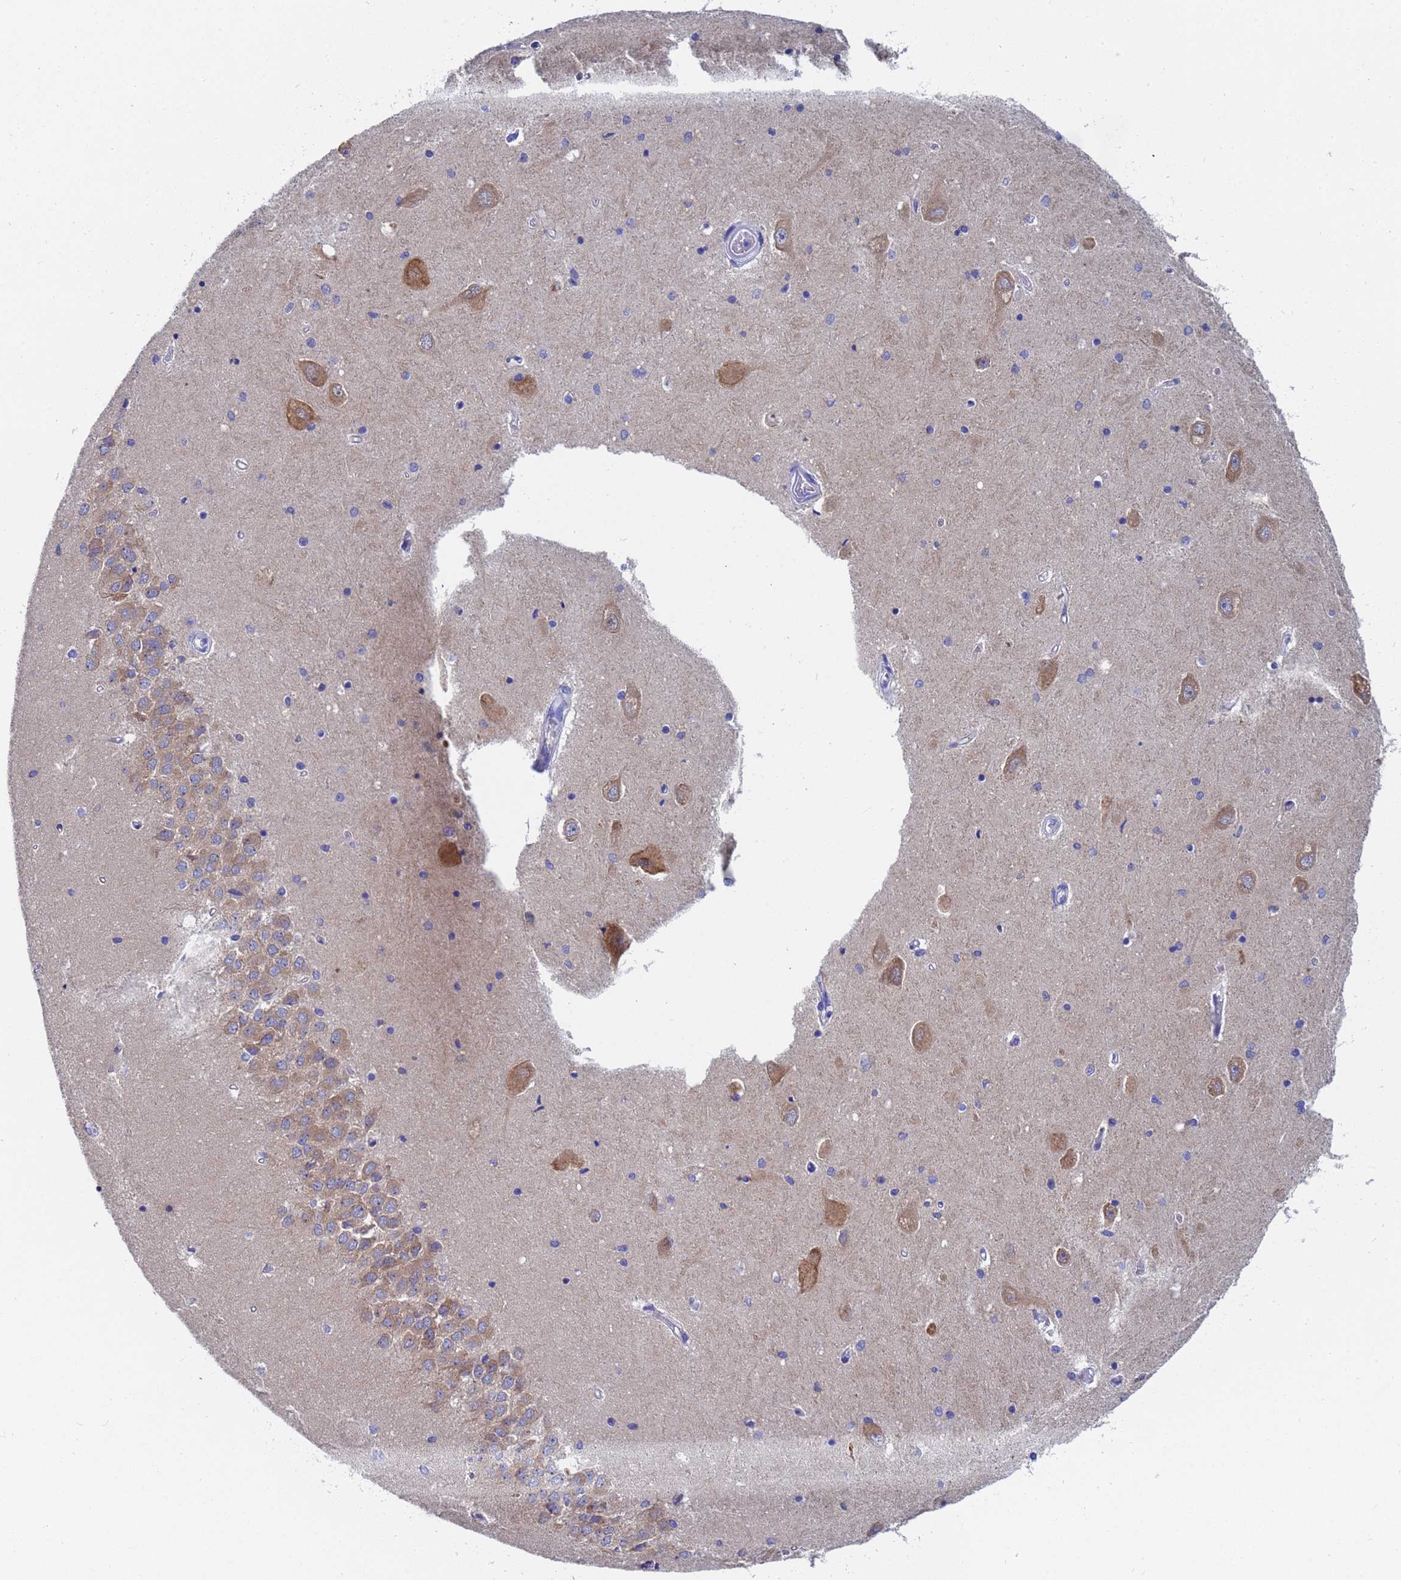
{"staining": {"intensity": "negative", "quantity": "none", "location": "none"}, "tissue": "hippocampus", "cell_type": "Glial cells", "image_type": "normal", "snomed": [{"axis": "morphology", "description": "Normal tissue, NOS"}, {"axis": "topography", "description": "Hippocampus"}], "caption": "Glial cells show no significant expression in normal hippocampus. (DAB IHC visualized using brightfield microscopy, high magnification).", "gene": "UBE2O", "patient": {"sex": "male", "age": 45}}